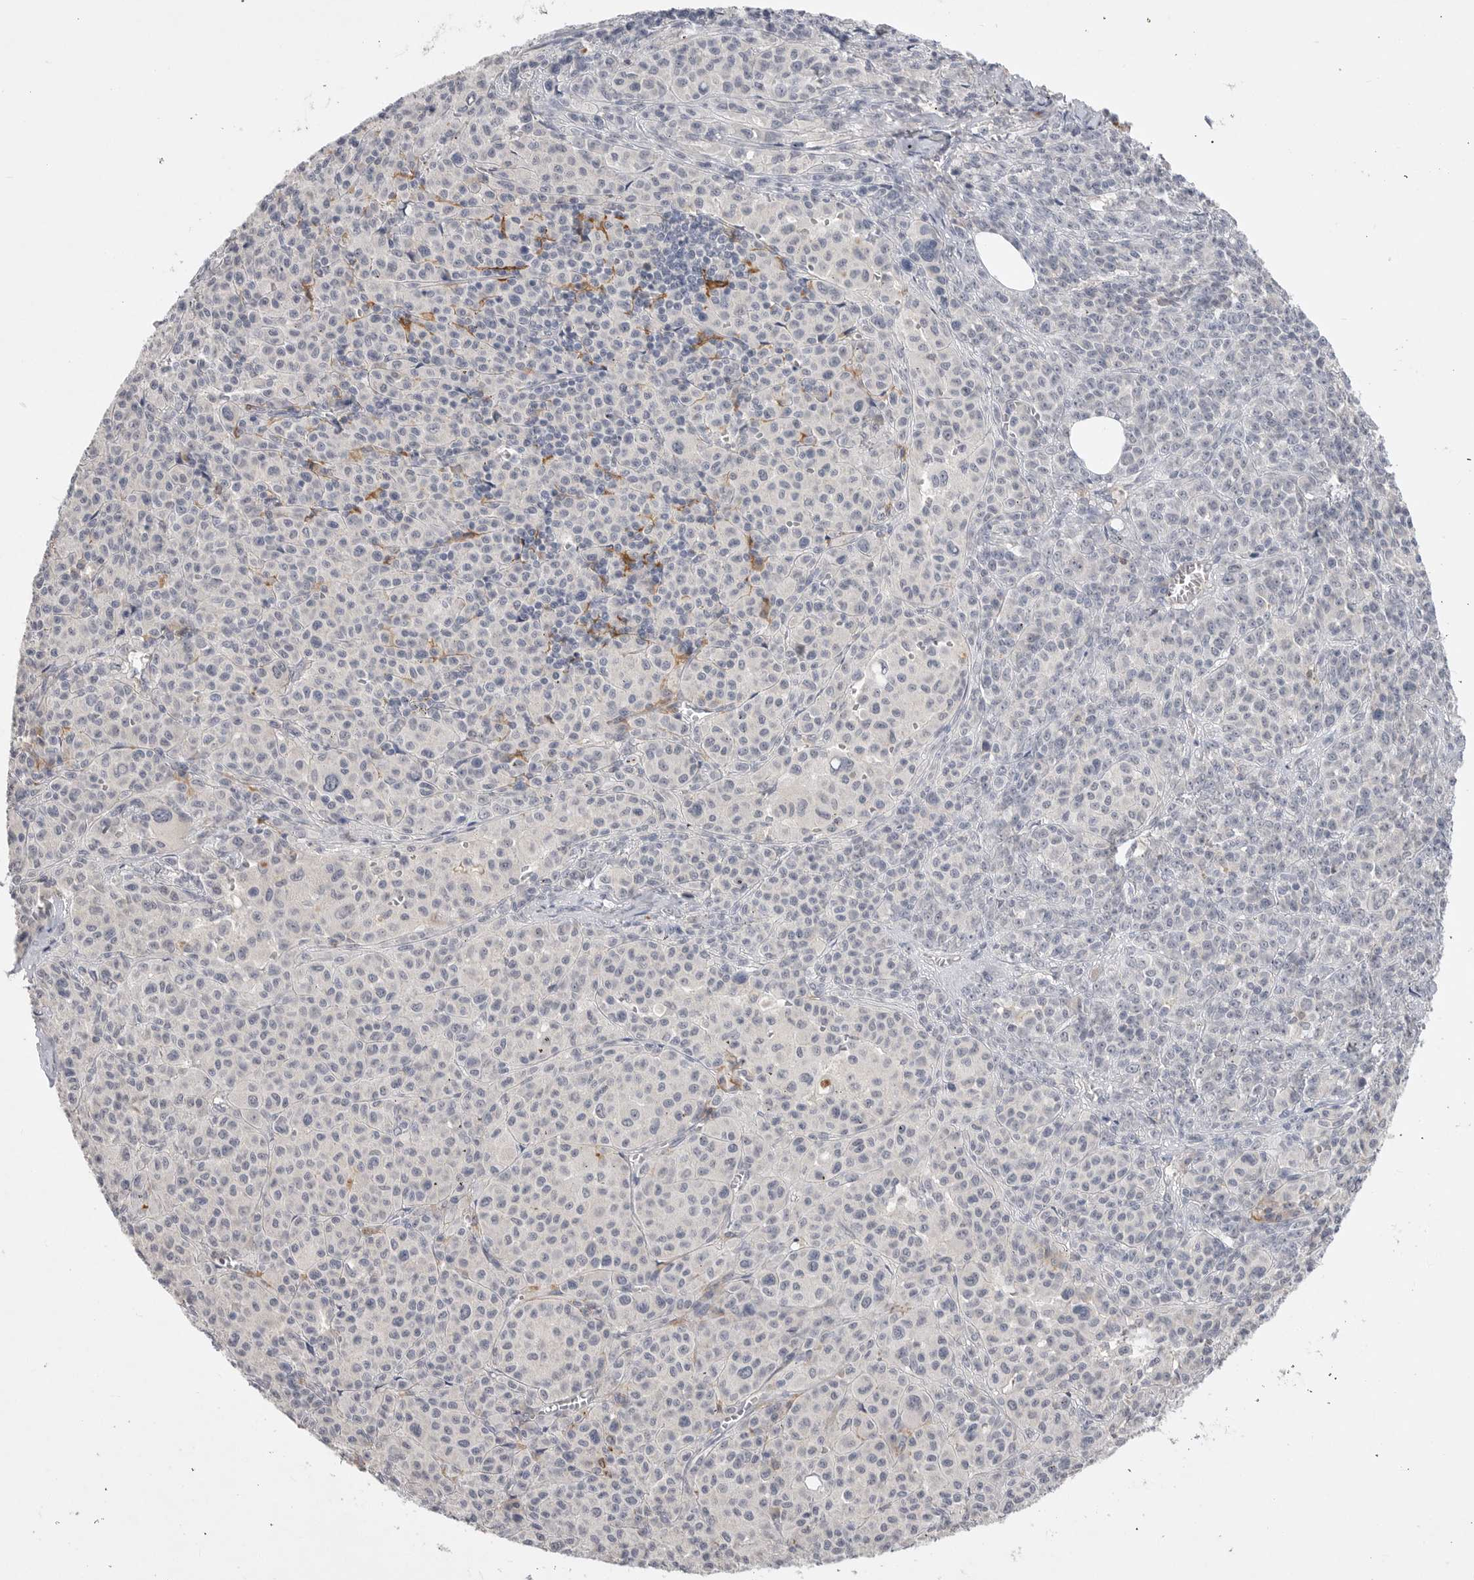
{"staining": {"intensity": "negative", "quantity": "none", "location": "none"}, "tissue": "melanoma", "cell_type": "Tumor cells", "image_type": "cancer", "snomed": [{"axis": "morphology", "description": "Malignant melanoma, Metastatic site"}, {"axis": "topography", "description": "Skin"}], "caption": "Immunohistochemical staining of human malignant melanoma (metastatic site) displays no significant positivity in tumor cells.", "gene": "ITGAD", "patient": {"sex": "female", "age": 74}}